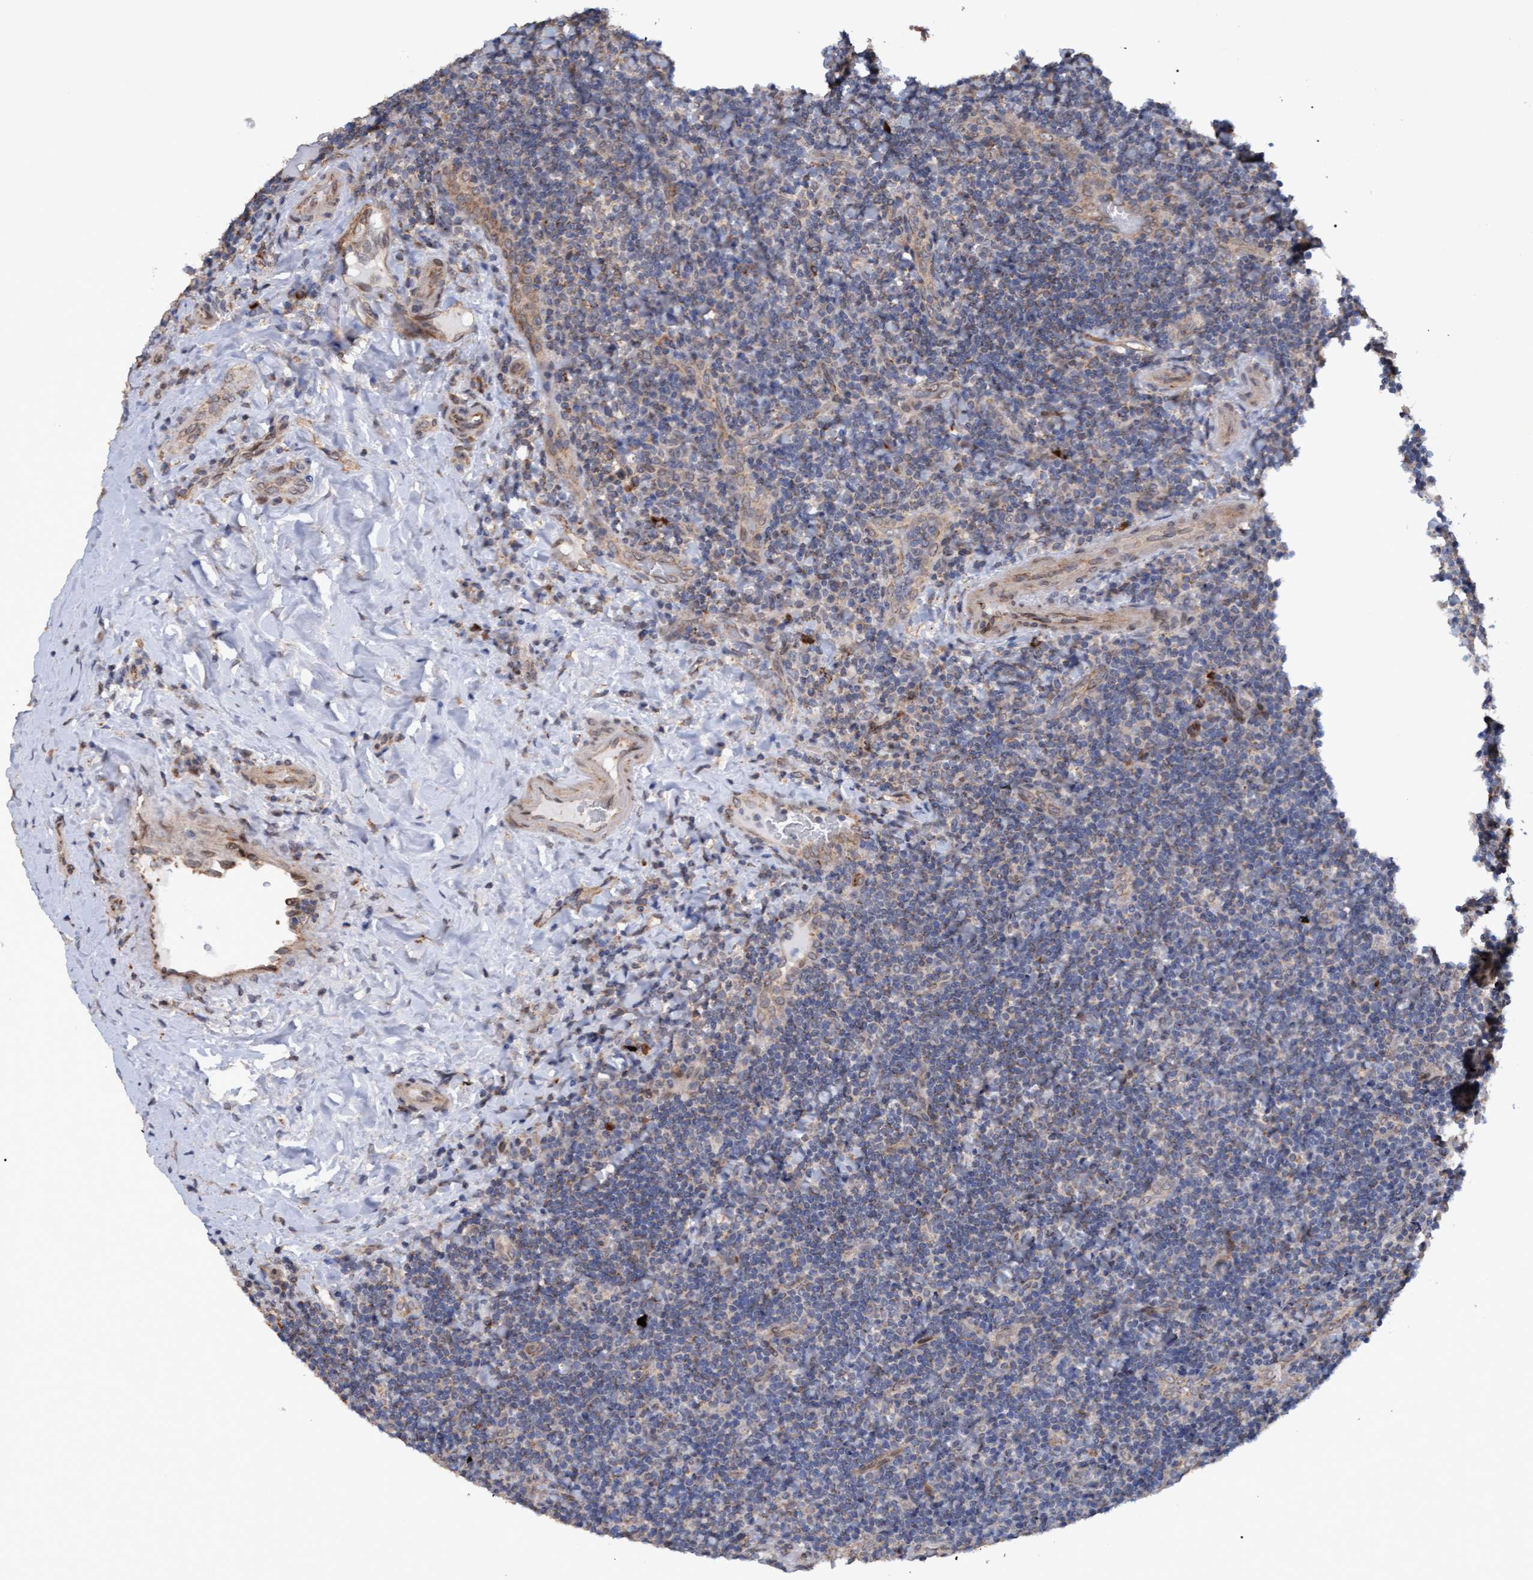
{"staining": {"intensity": "weak", "quantity": "<25%", "location": "cytoplasmic/membranous"}, "tissue": "lymphoma", "cell_type": "Tumor cells", "image_type": "cancer", "snomed": [{"axis": "morphology", "description": "Malignant lymphoma, non-Hodgkin's type, High grade"}, {"axis": "topography", "description": "Tonsil"}], "caption": "IHC image of neoplastic tissue: human high-grade malignant lymphoma, non-Hodgkin's type stained with DAB exhibits no significant protein staining in tumor cells. Nuclei are stained in blue.", "gene": "MGLL", "patient": {"sex": "female", "age": 36}}